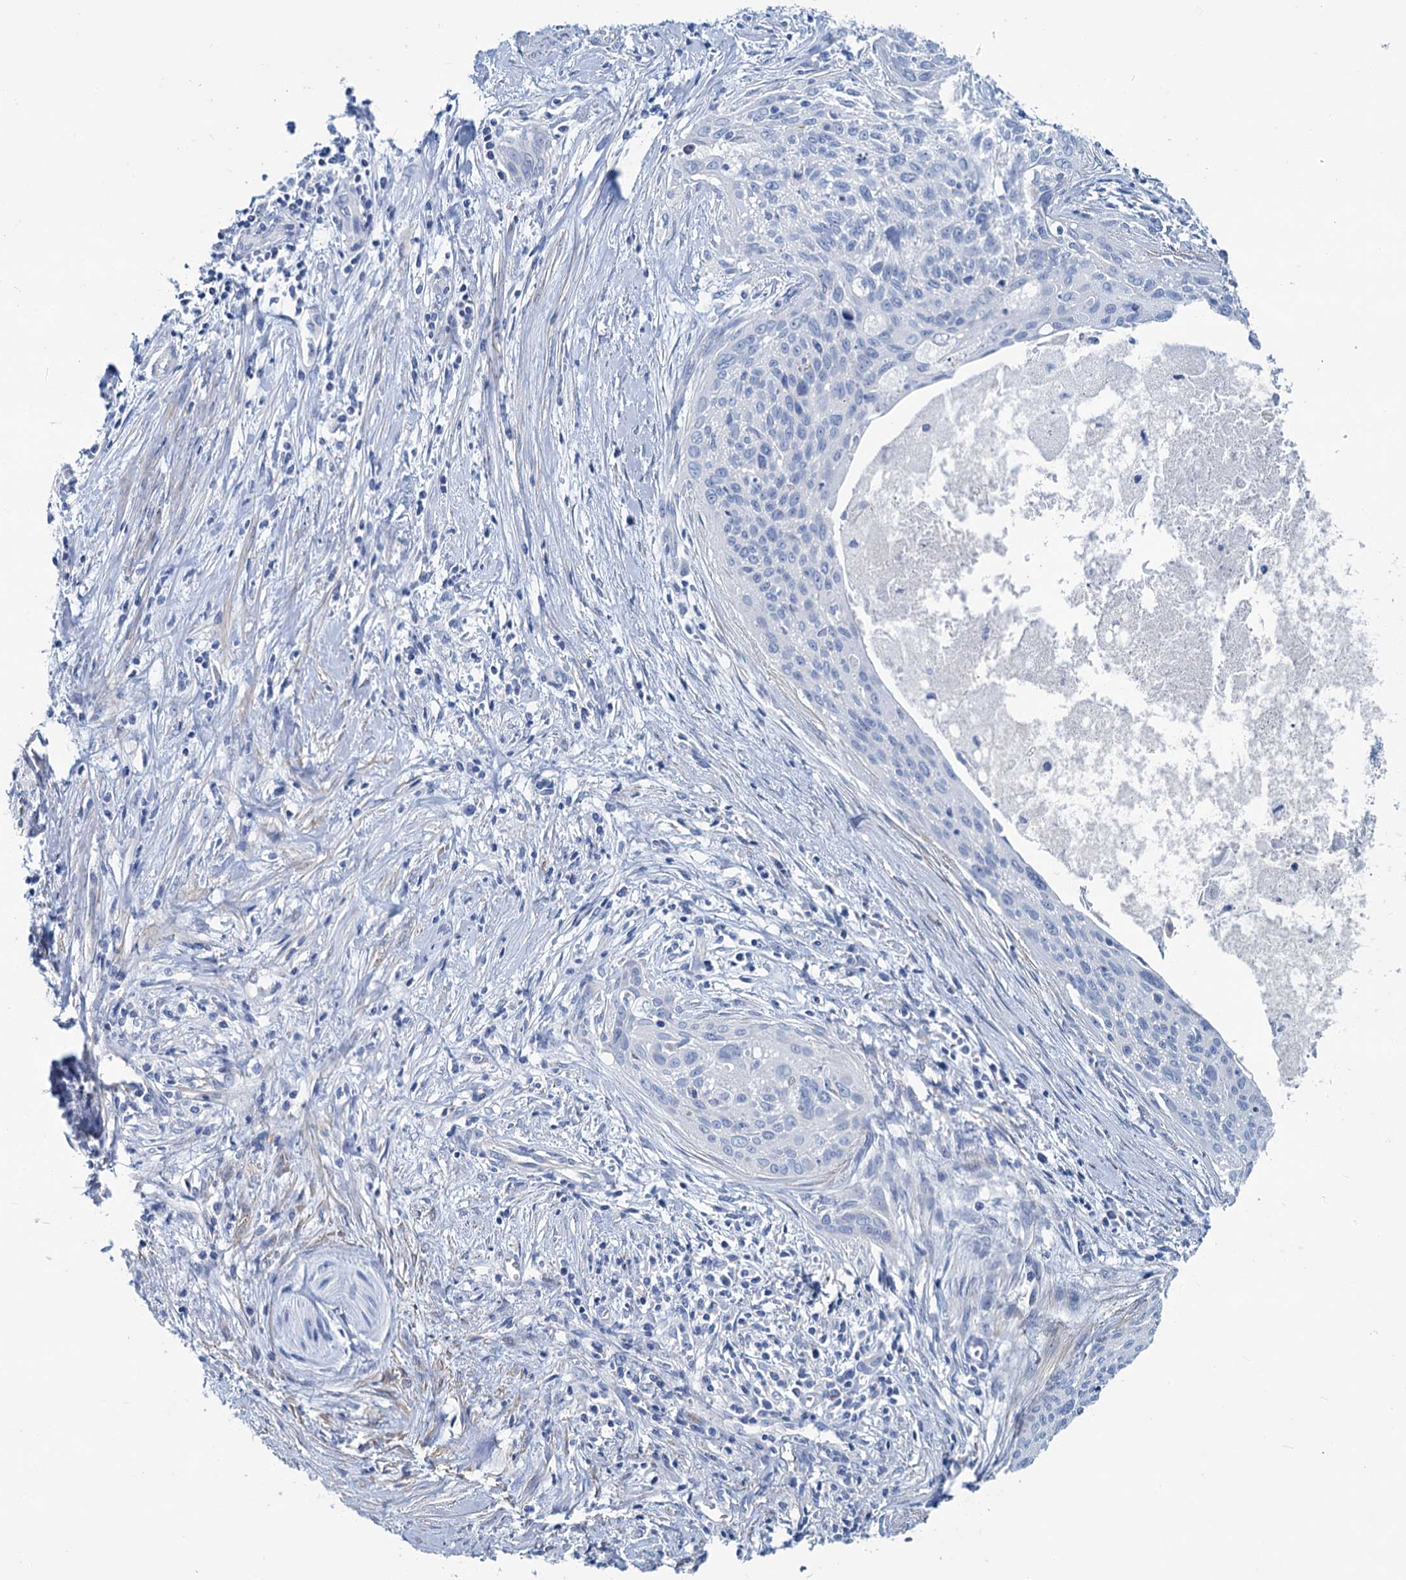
{"staining": {"intensity": "negative", "quantity": "none", "location": "none"}, "tissue": "cervical cancer", "cell_type": "Tumor cells", "image_type": "cancer", "snomed": [{"axis": "morphology", "description": "Squamous cell carcinoma, NOS"}, {"axis": "topography", "description": "Cervix"}], "caption": "Protein analysis of squamous cell carcinoma (cervical) shows no significant positivity in tumor cells. The staining was performed using DAB (3,3'-diaminobenzidine) to visualize the protein expression in brown, while the nuclei were stained in blue with hematoxylin (Magnification: 20x).", "gene": "SLC1A3", "patient": {"sex": "female", "age": 55}}